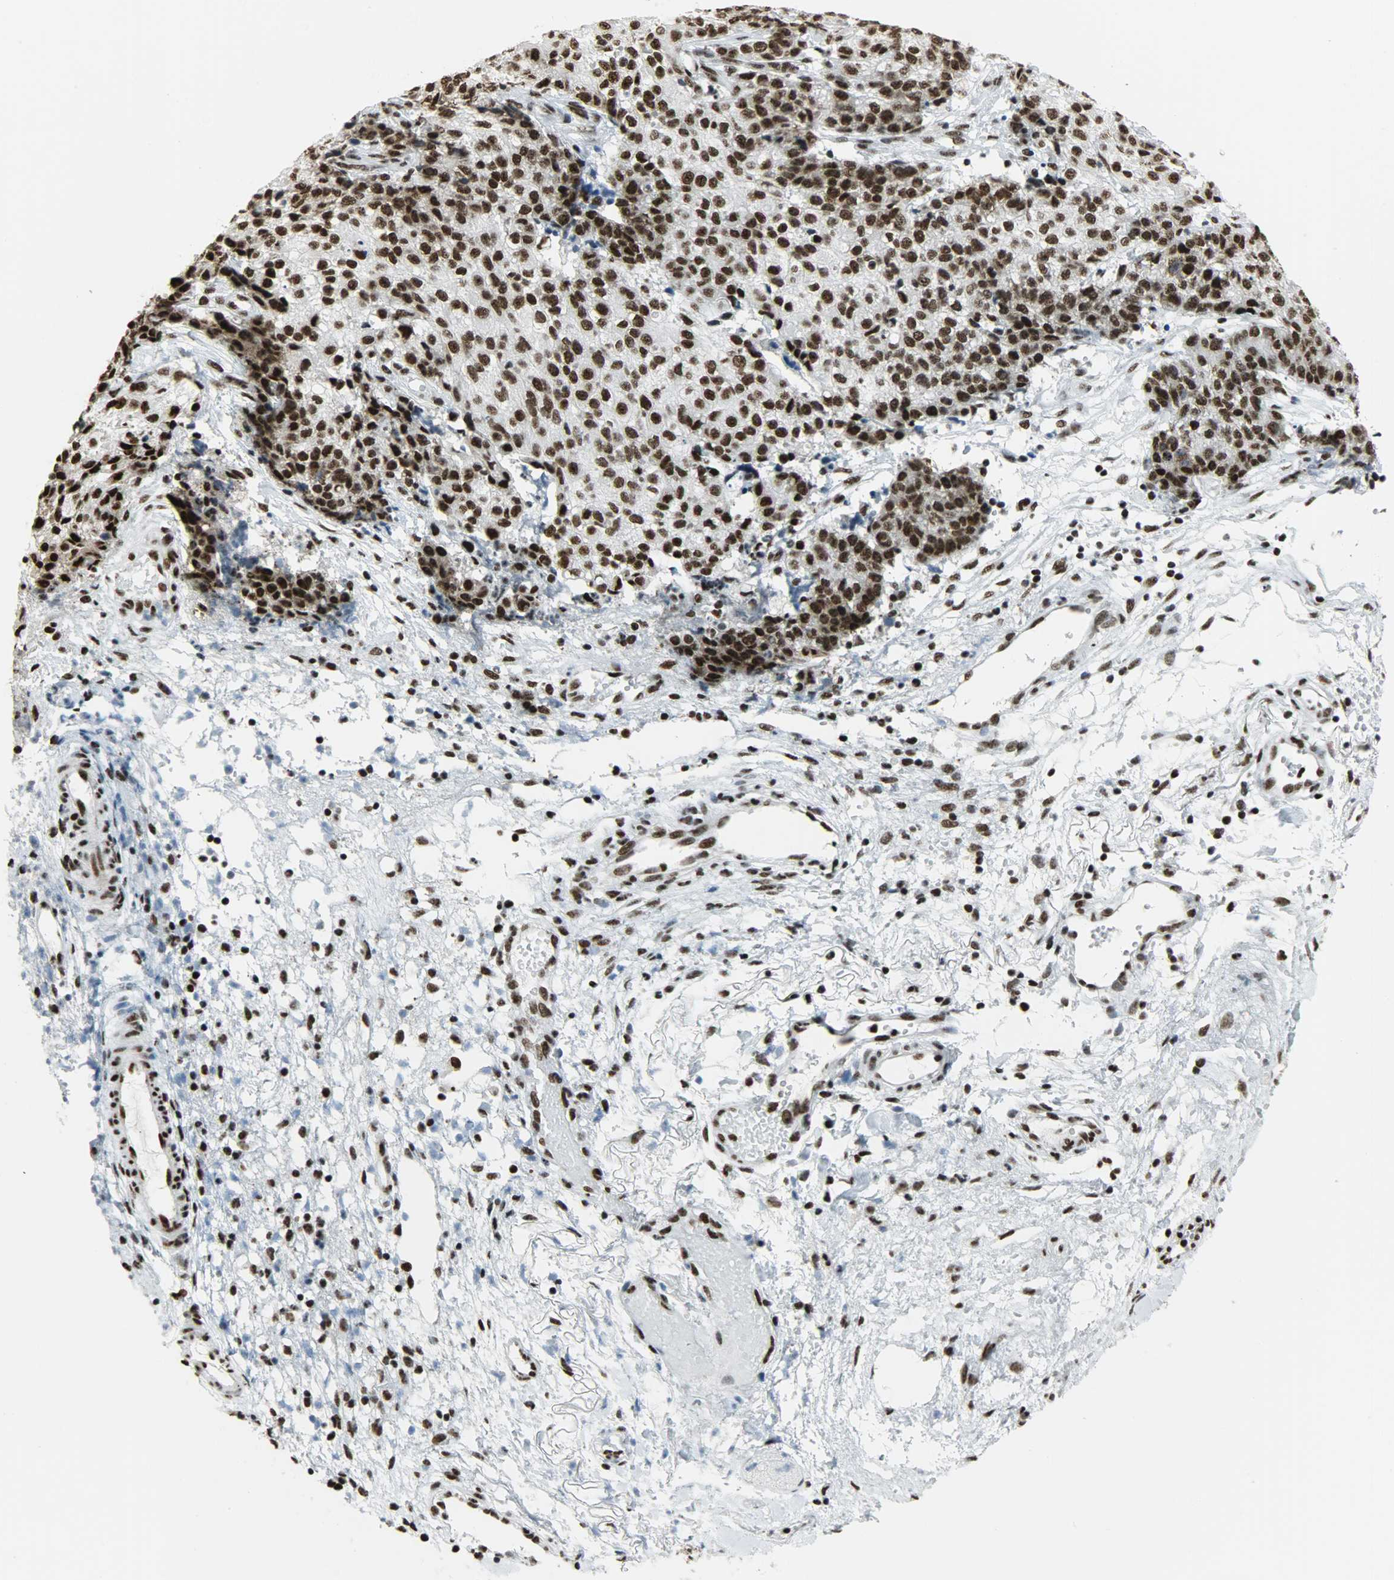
{"staining": {"intensity": "strong", "quantity": ">75%", "location": "nuclear"}, "tissue": "ovarian cancer", "cell_type": "Tumor cells", "image_type": "cancer", "snomed": [{"axis": "morphology", "description": "Carcinoma, endometroid"}, {"axis": "topography", "description": "Ovary"}], "caption": "A histopathology image of ovarian cancer stained for a protein shows strong nuclear brown staining in tumor cells. The staining is performed using DAB (3,3'-diaminobenzidine) brown chromogen to label protein expression. The nuclei are counter-stained blue using hematoxylin.", "gene": "SNRPA", "patient": {"sex": "female", "age": 42}}